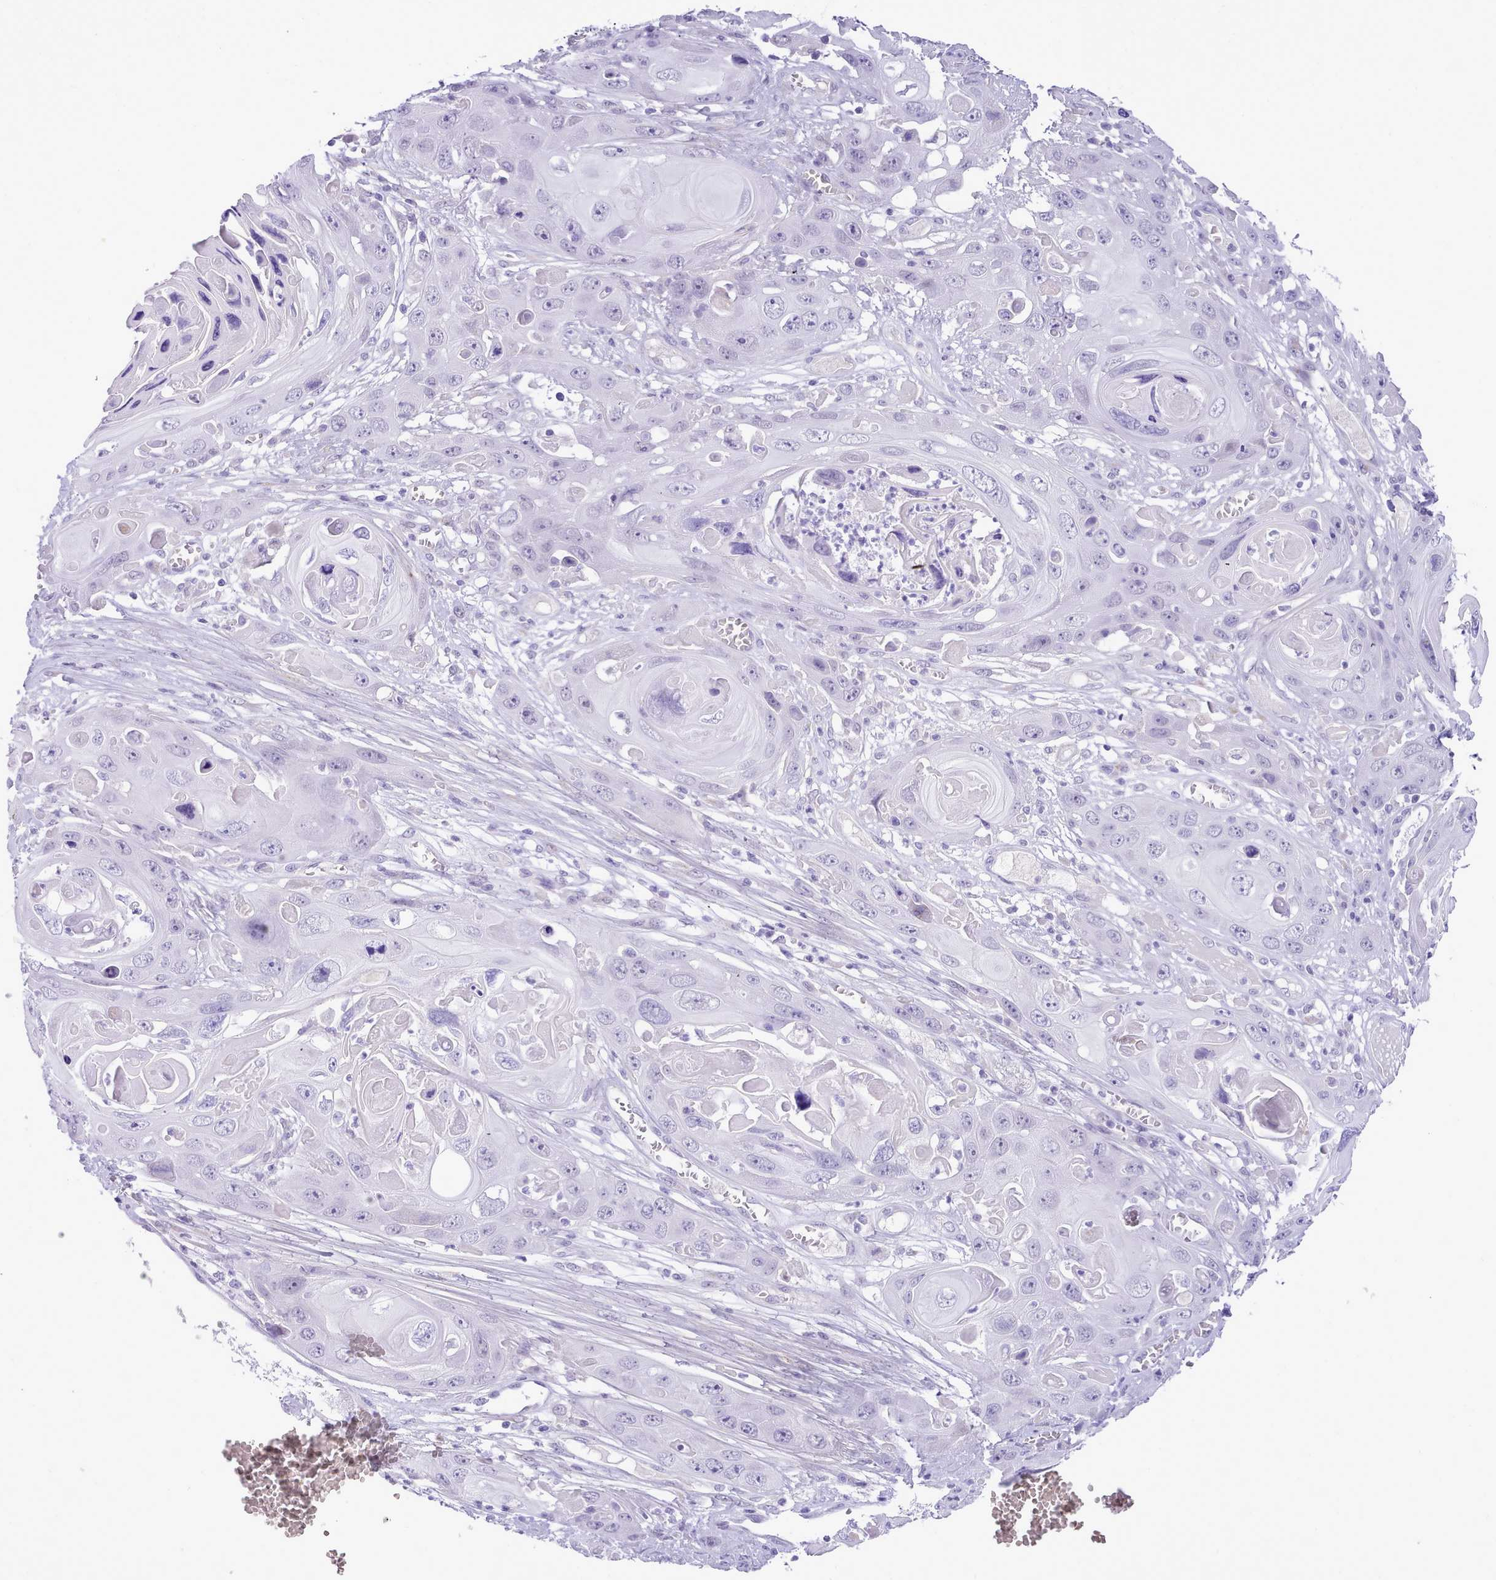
{"staining": {"intensity": "negative", "quantity": "none", "location": "none"}, "tissue": "skin cancer", "cell_type": "Tumor cells", "image_type": "cancer", "snomed": [{"axis": "morphology", "description": "Squamous cell carcinoma, NOS"}, {"axis": "topography", "description": "Skin"}], "caption": "Tumor cells show no significant protein expression in skin cancer.", "gene": "LRRC37A", "patient": {"sex": "male", "age": 55}}